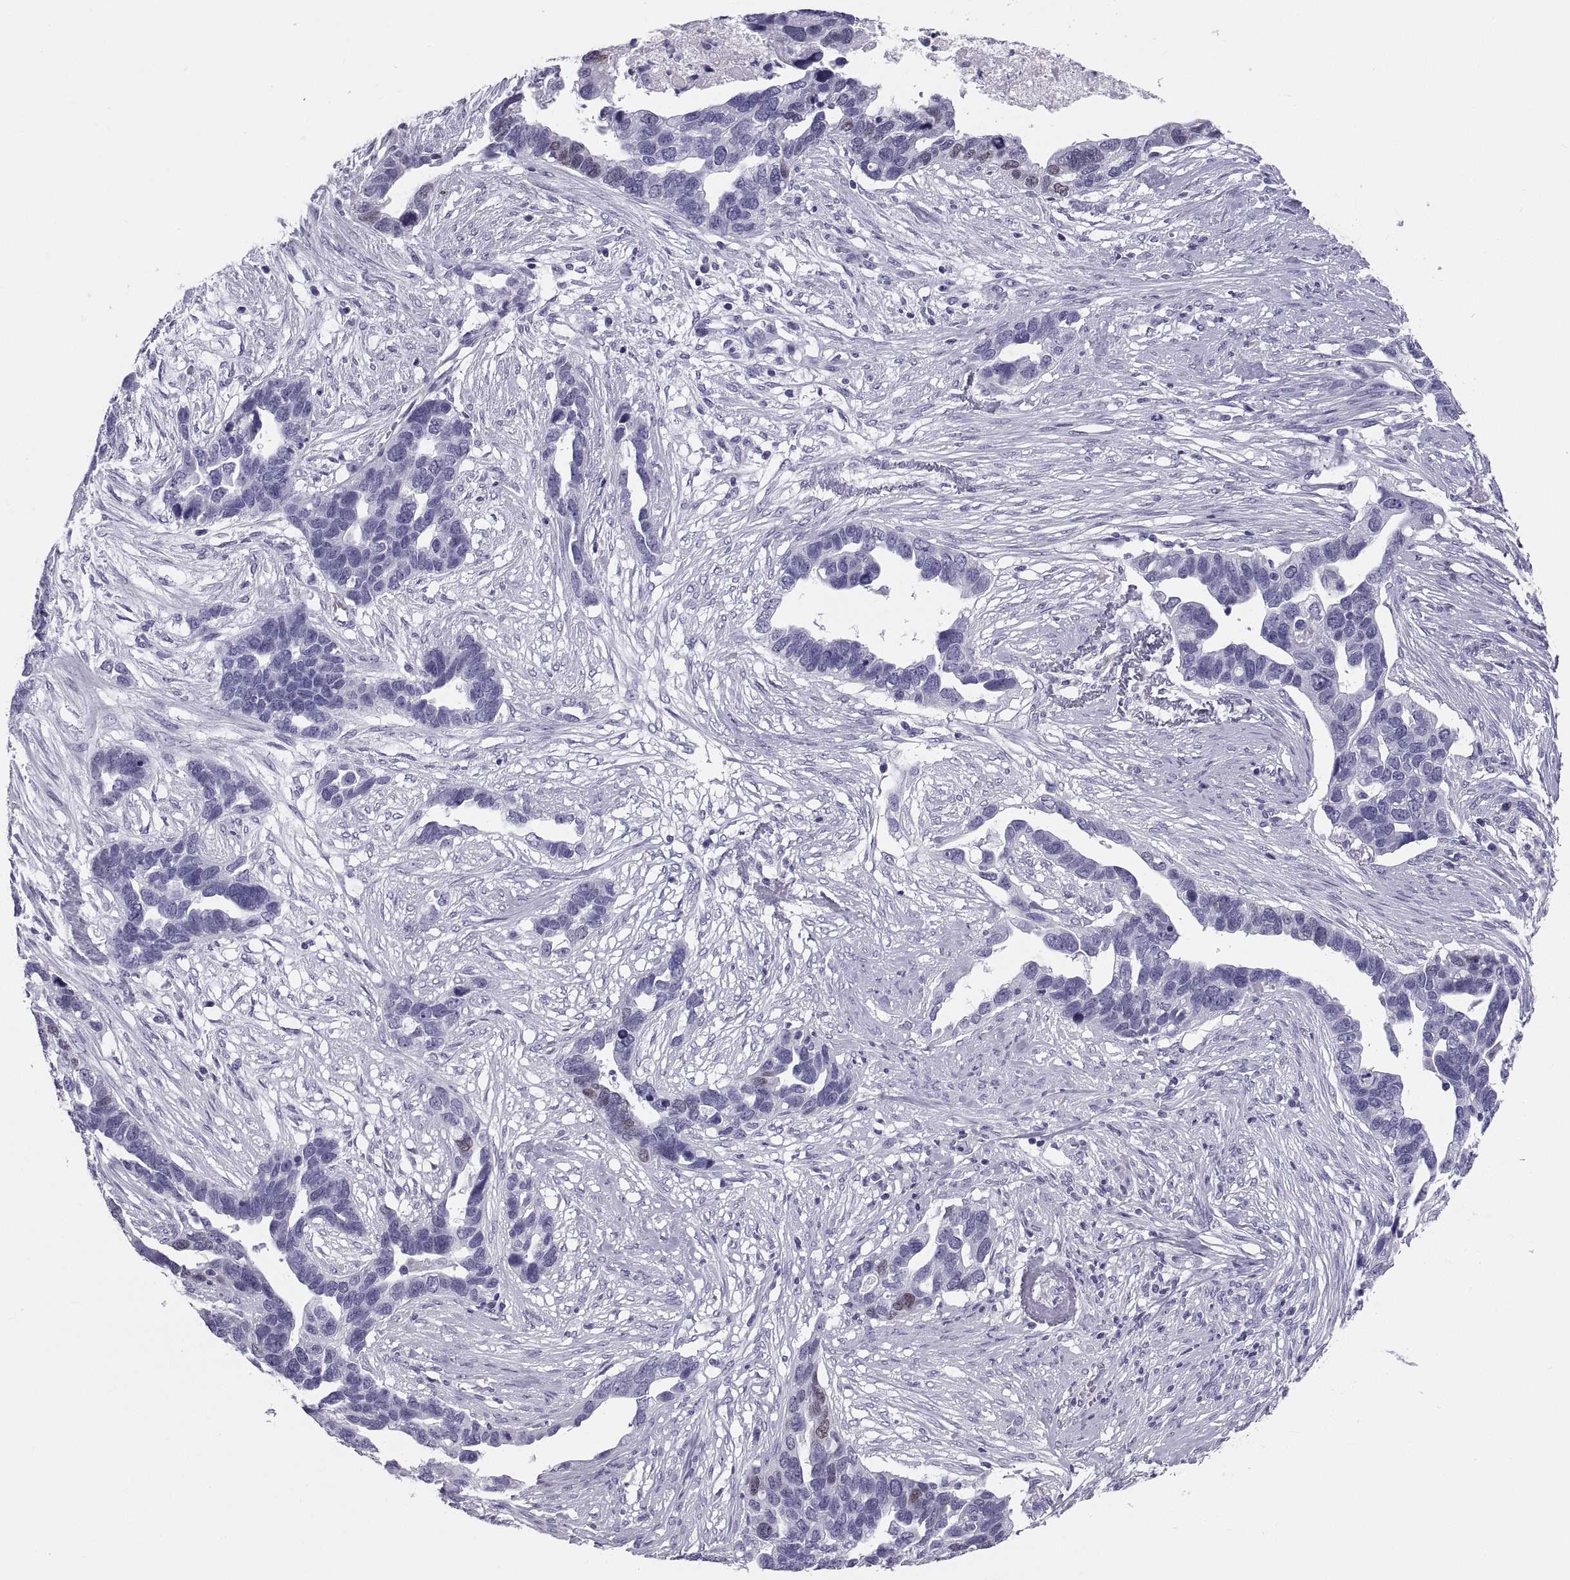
{"staining": {"intensity": "moderate", "quantity": "<25%", "location": "nuclear"}, "tissue": "ovarian cancer", "cell_type": "Tumor cells", "image_type": "cancer", "snomed": [{"axis": "morphology", "description": "Cystadenocarcinoma, serous, NOS"}, {"axis": "topography", "description": "Ovary"}], "caption": "A brown stain shows moderate nuclear expression of a protein in ovarian serous cystadenocarcinoma tumor cells. (Brightfield microscopy of DAB IHC at high magnification).", "gene": "PAX2", "patient": {"sex": "female", "age": 54}}